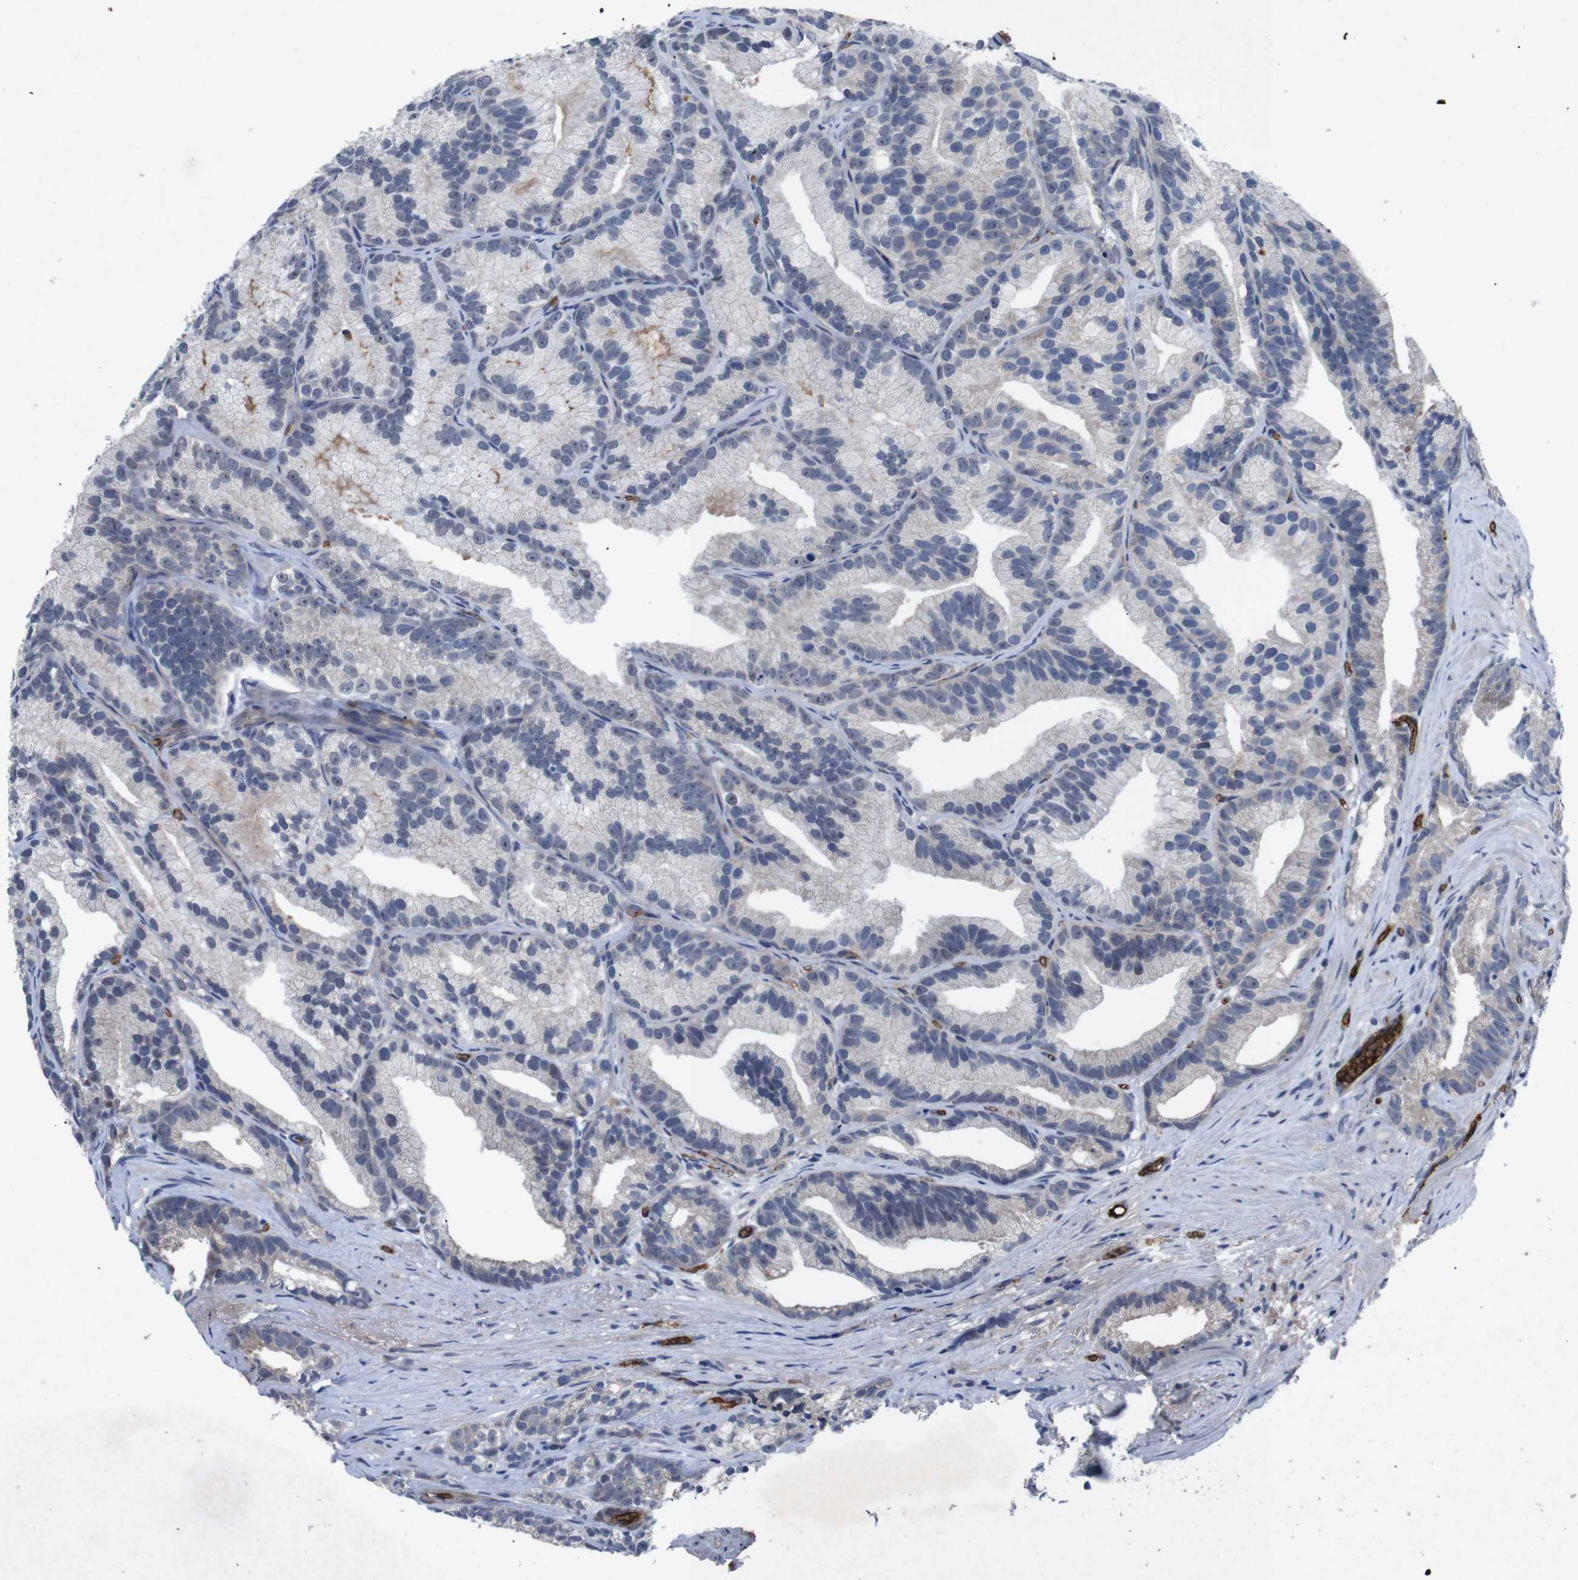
{"staining": {"intensity": "weak", "quantity": "<25%", "location": "cytoplasmic/membranous"}, "tissue": "prostate cancer", "cell_type": "Tumor cells", "image_type": "cancer", "snomed": [{"axis": "morphology", "description": "Adenocarcinoma, Low grade"}, {"axis": "topography", "description": "Prostate"}], "caption": "Prostate cancer was stained to show a protein in brown. There is no significant staining in tumor cells. (Immunohistochemistry, brightfield microscopy, high magnification).", "gene": "SPTB", "patient": {"sex": "male", "age": 89}}